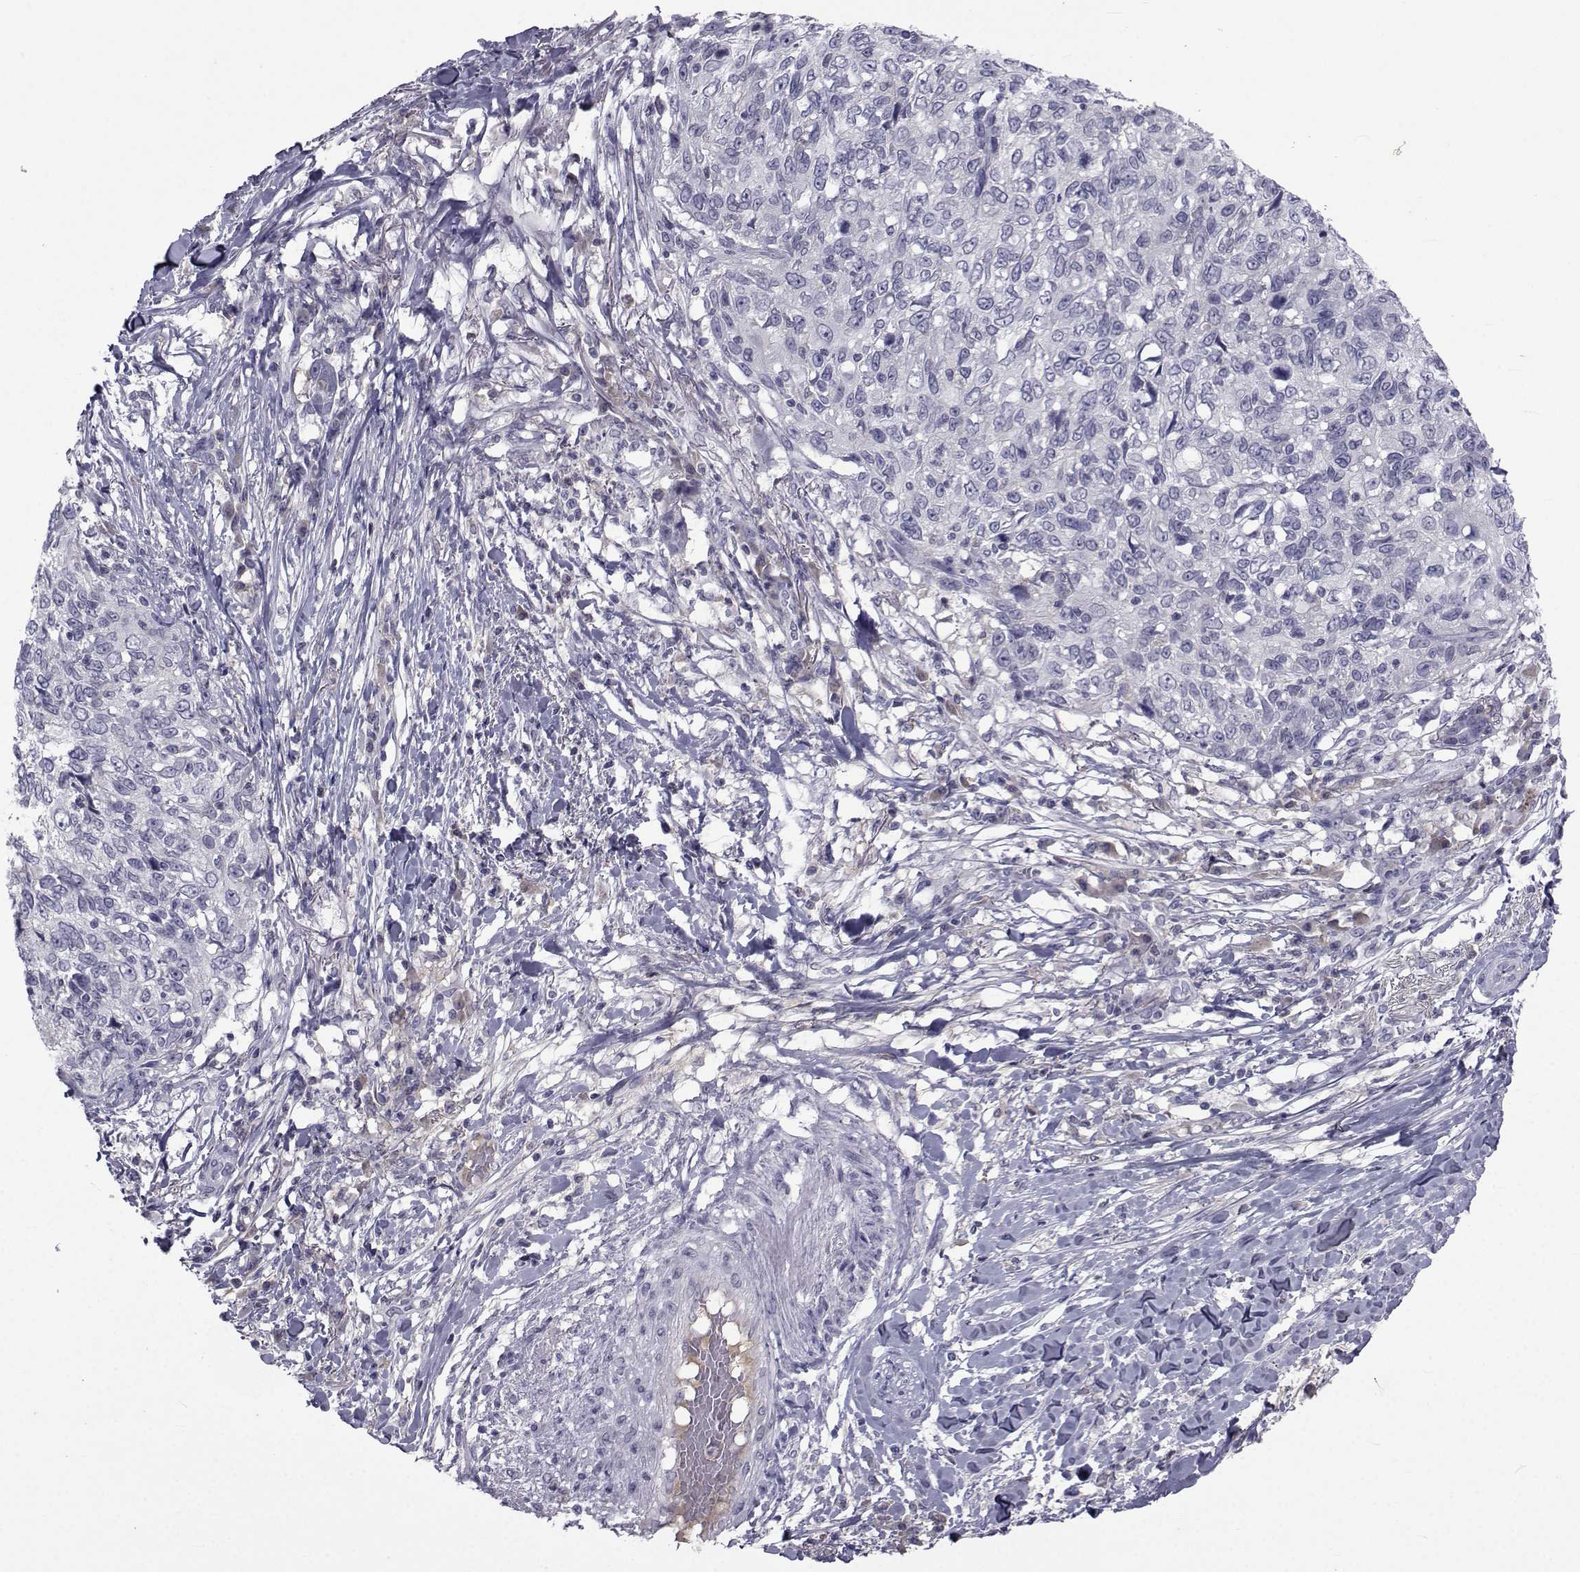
{"staining": {"intensity": "negative", "quantity": "none", "location": "none"}, "tissue": "skin cancer", "cell_type": "Tumor cells", "image_type": "cancer", "snomed": [{"axis": "morphology", "description": "Squamous cell carcinoma, NOS"}, {"axis": "topography", "description": "Skin"}], "caption": "IHC image of neoplastic tissue: skin cancer stained with DAB (3,3'-diaminobenzidine) reveals no significant protein expression in tumor cells.", "gene": "PAX2", "patient": {"sex": "male", "age": 92}}